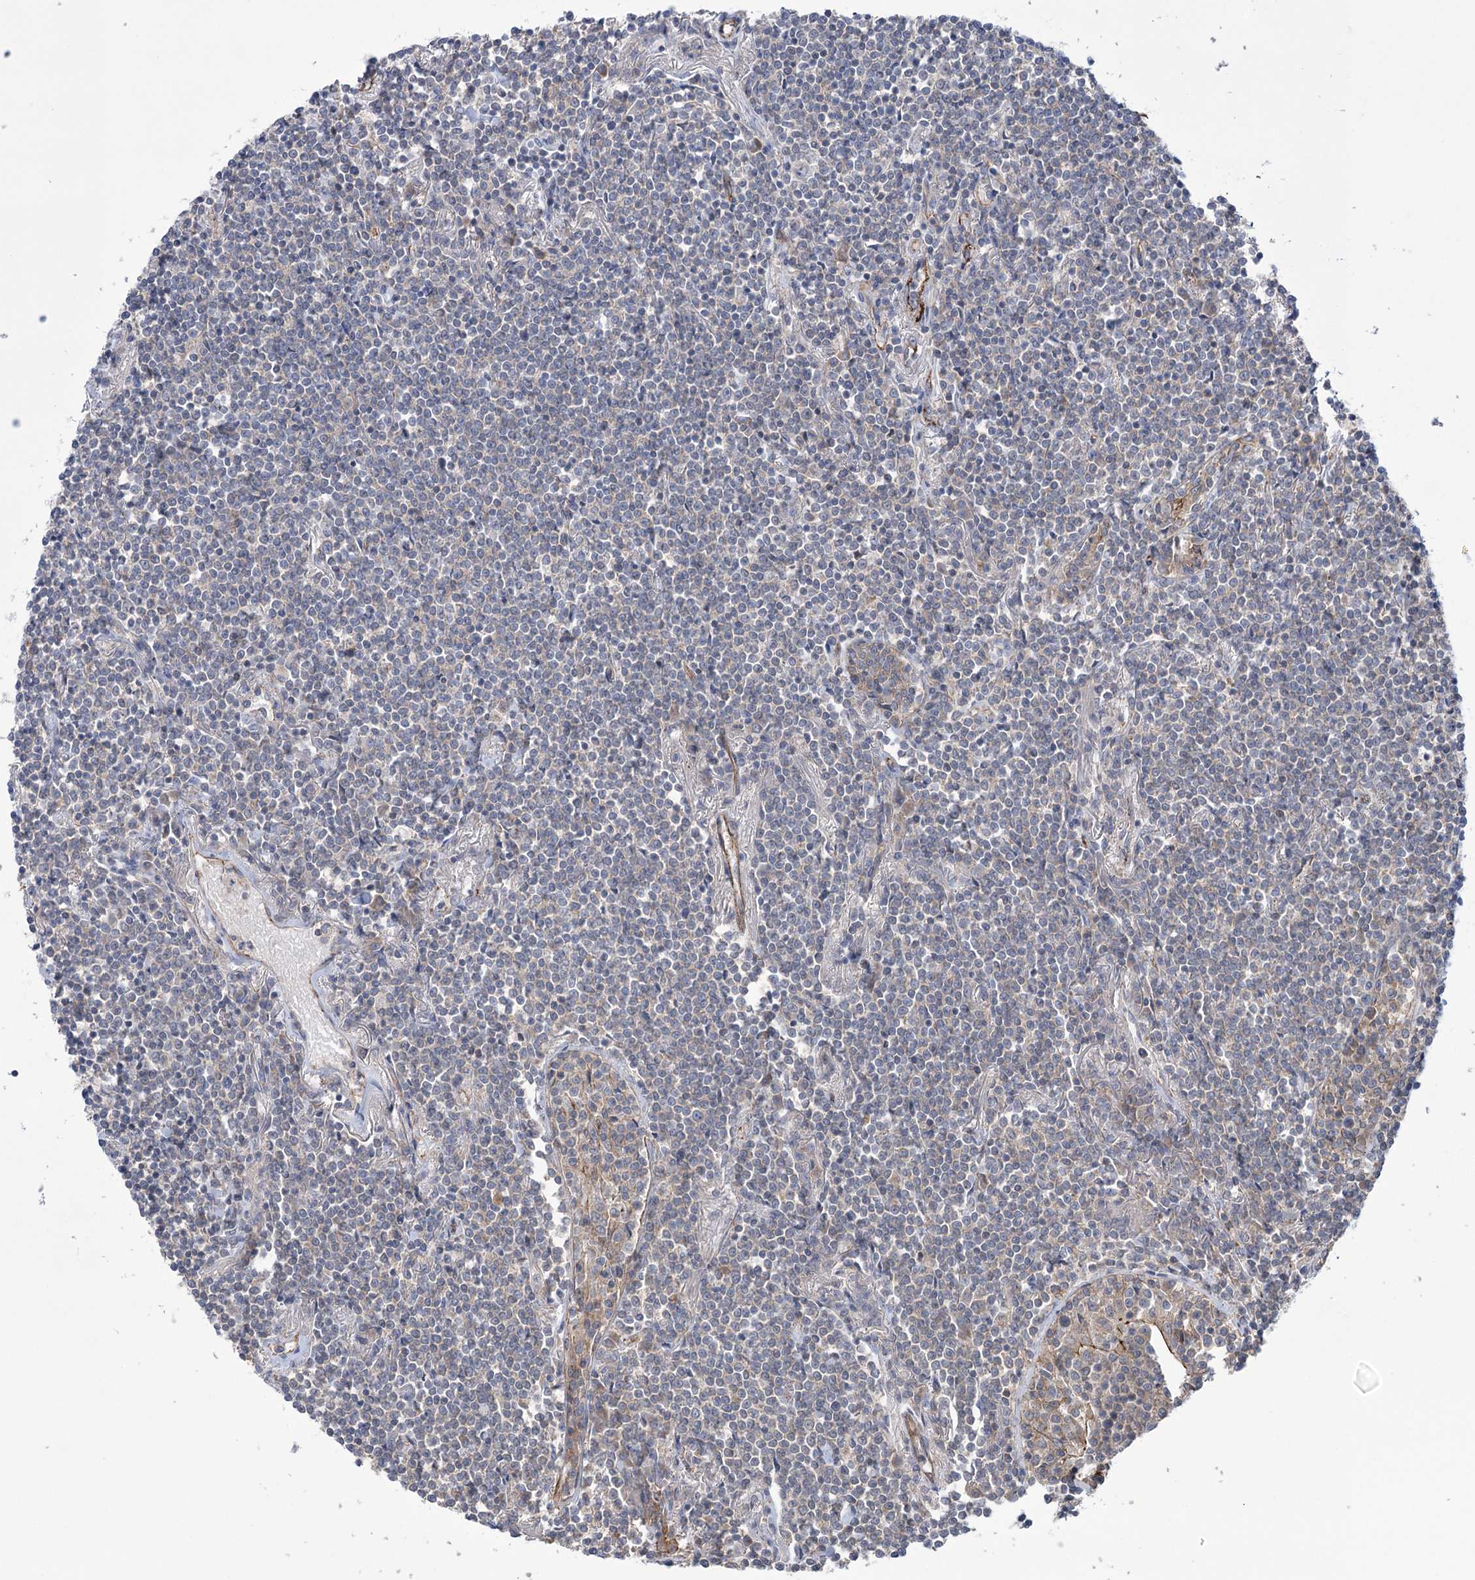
{"staining": {"intensity": "negative", "quantity": "none", "location": "none"}, "tissue": "lymphoma", "cell_type": "Tumor cells", "image_type": "cancer", "snomed": [{"axis": "morphology", "description": "Malignant lymphoma, non-Hodgkin's type, Low grade"}, {"axis": "topography", "description": "Lung"}], "caption": "Immunohistochemistry micrograph of low-grade malignant lymphoma, non-Hodgkin's type stained for a protein (brown), which exhibits no staining in tumor cells. (DAB immunohistochemistry with hematoxylin counter stain).", "gene": "TRIM71", "patient": {"sex": "female", "age": 71}}